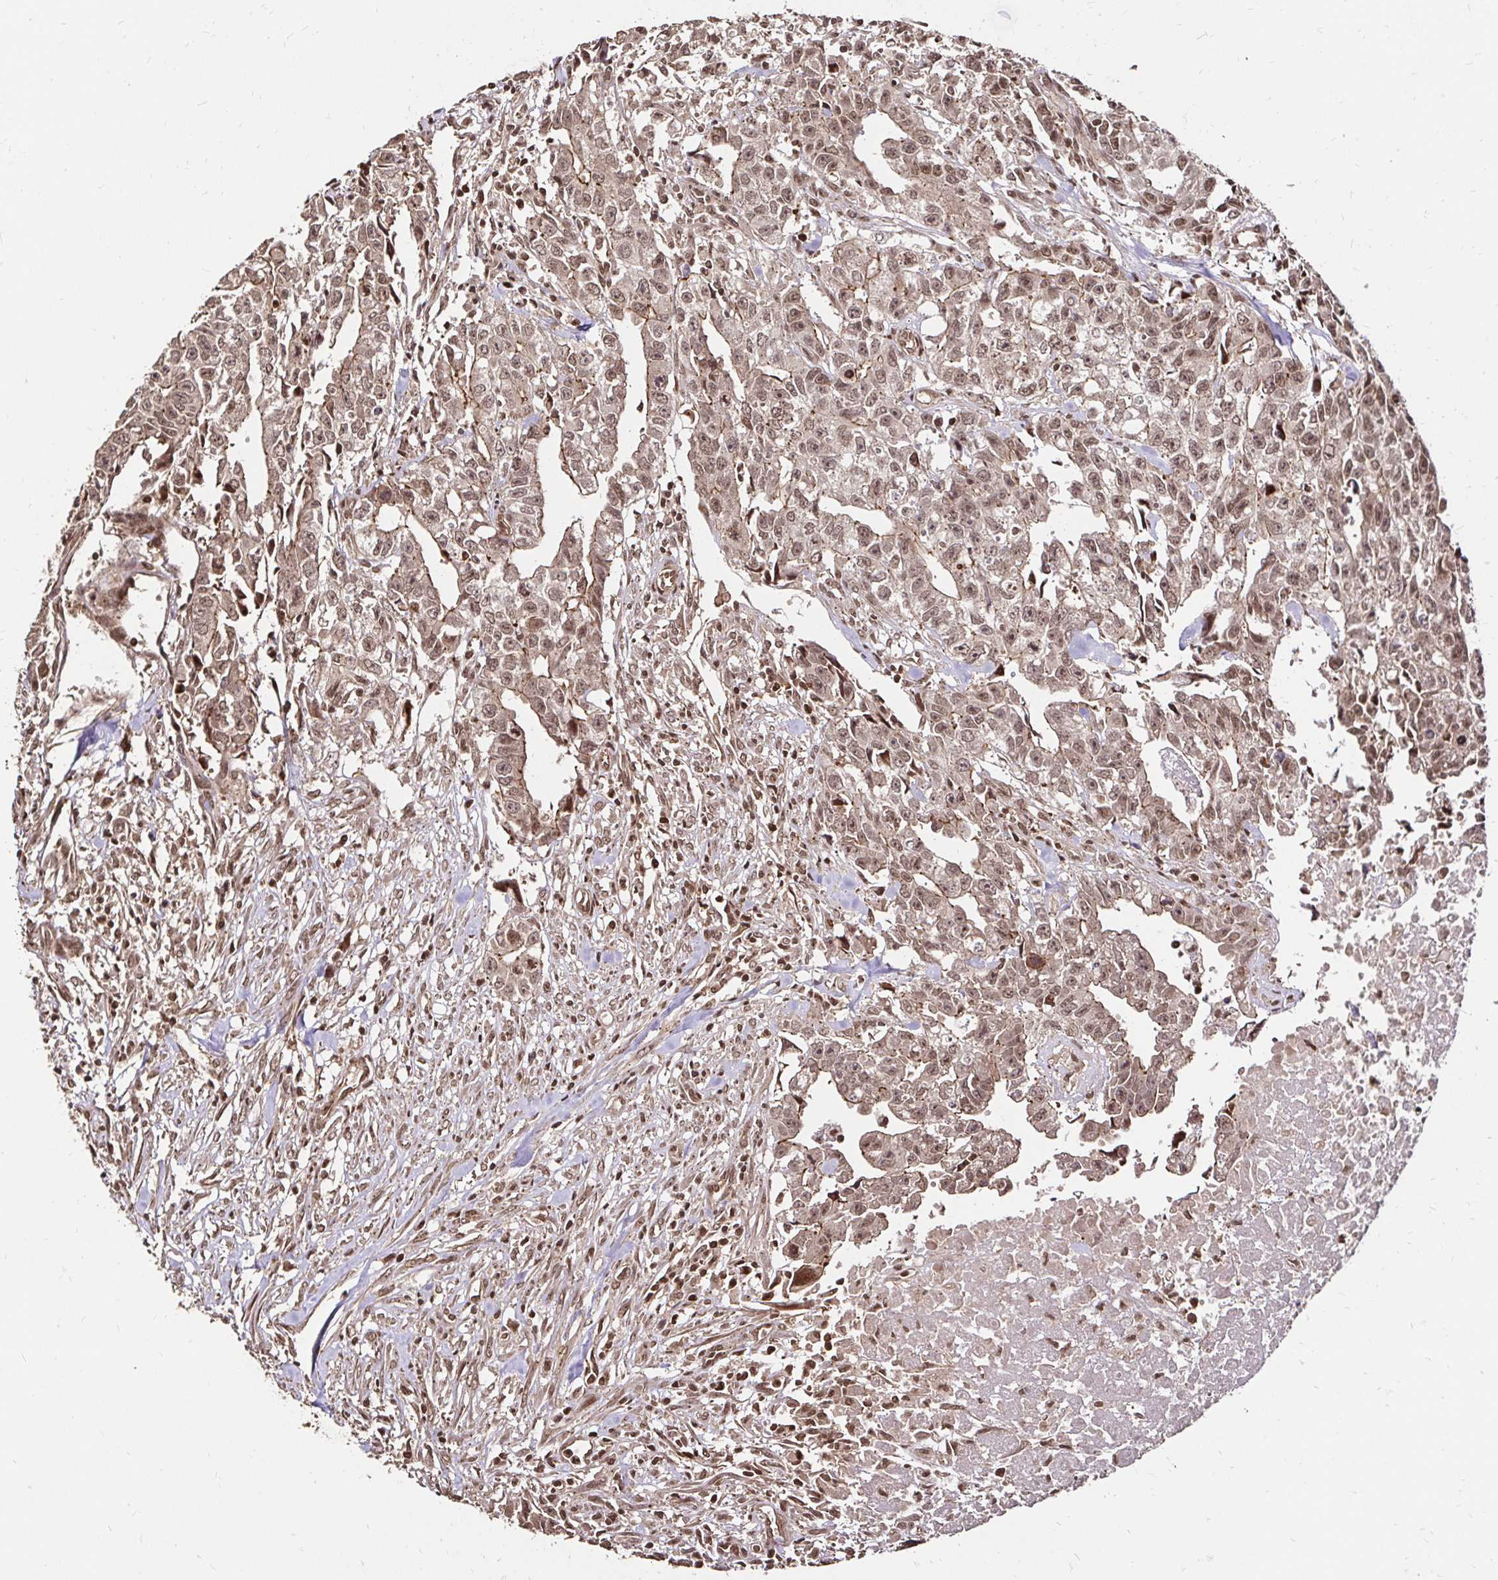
{"staining": {"intensity": "moderate", "quantity": ">75%", "location": "nuclear"}, "tissue": "testis cancer", "cell_type": "Tumor cells", "image_type": "cancer", "snomed": [{"axis": "morphology", "description": "Carcinoma, Embryonal, NOS"}, {"axis": "morphology", "description": "Teratoma, malignant, NOS"}, {"axis": "topography", "description": "Testis"}], "caption": "Protein expression analysis of testis embryonal carcinoma exhibits moderate nuclear positivity in approximately >75% of tumor cells.", "gene": "GLYR1", "patient": {"sex": "male", "age": 24}}